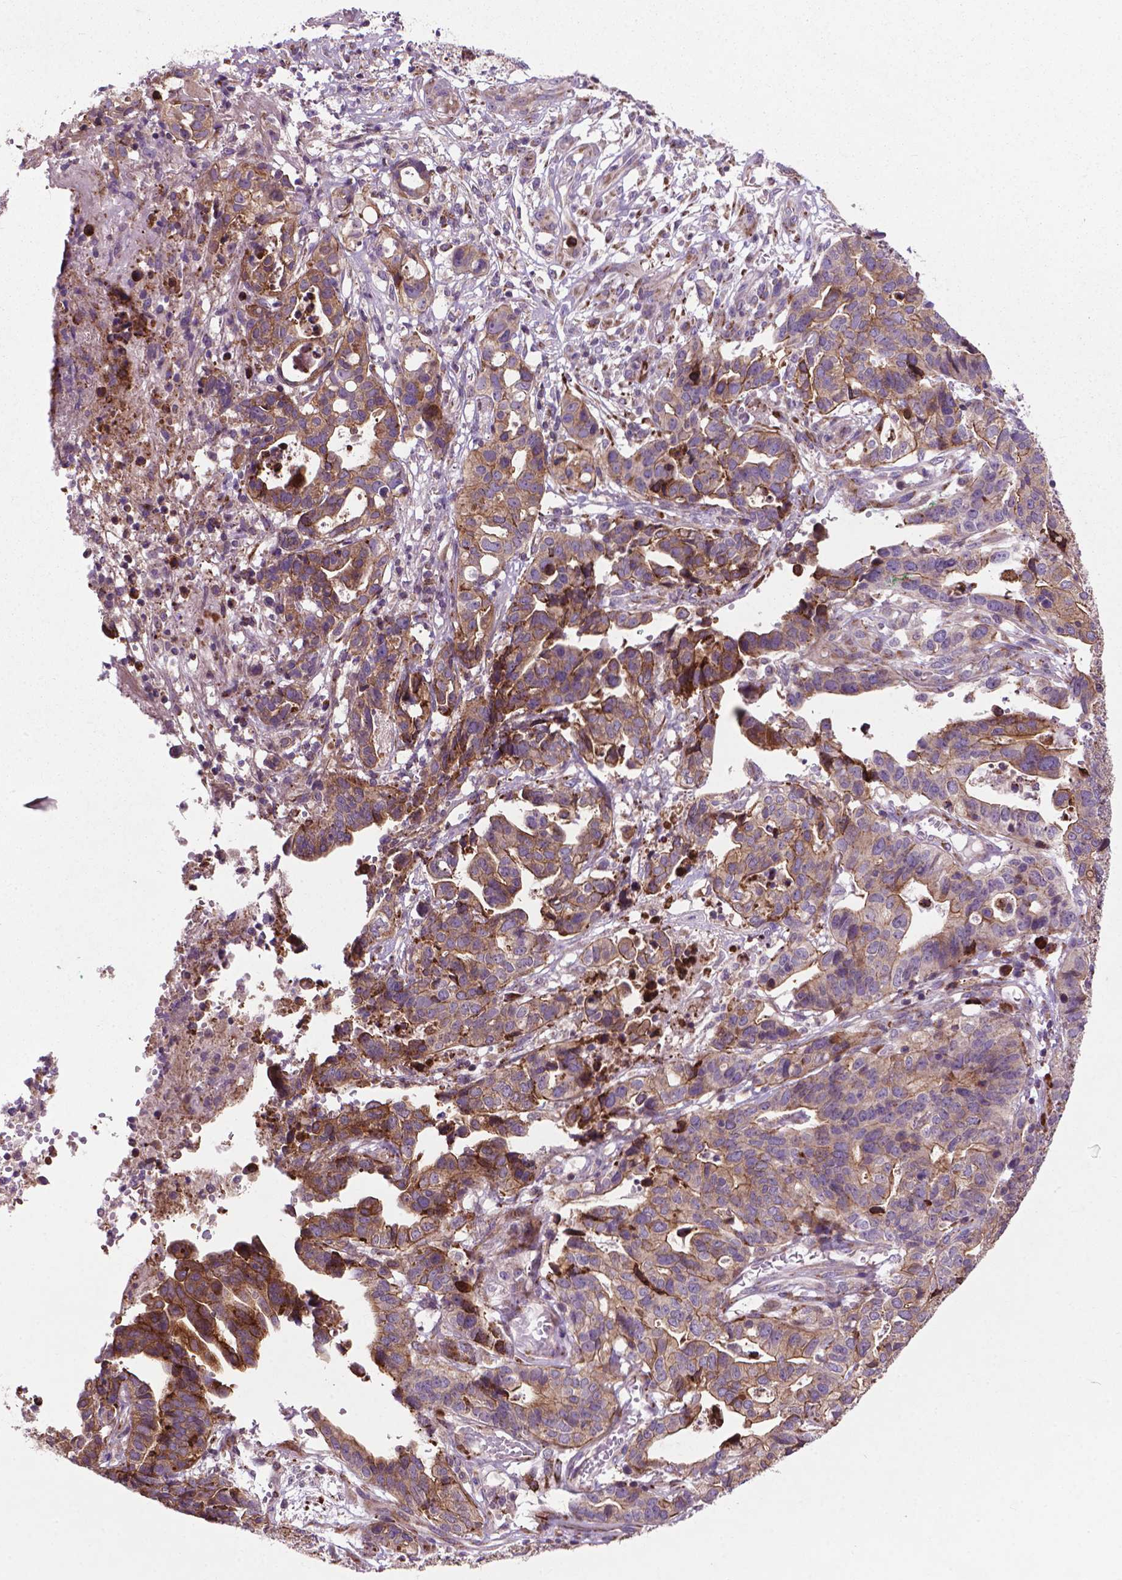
{"staining": {"intensity": "weak", "quantity": "25%-75%", "location": "cytoplasmic/membranous"}, "tissue": "stomach cancer", "cell_type": "Tumor cells", "image_type": "cancer", "snomed": [{"axis": "morphology", "description": "Adenocarcinoma, NOS"}, {"axis": "topography", "description": "Stomach, upper"}], "caption": "A brown stain labels weak cytoplasmic/membranous staining of a protein in human stomach cancer tumor cells.", "gene": "MYH14", "patient": {"sex": "female", "age": 67}}